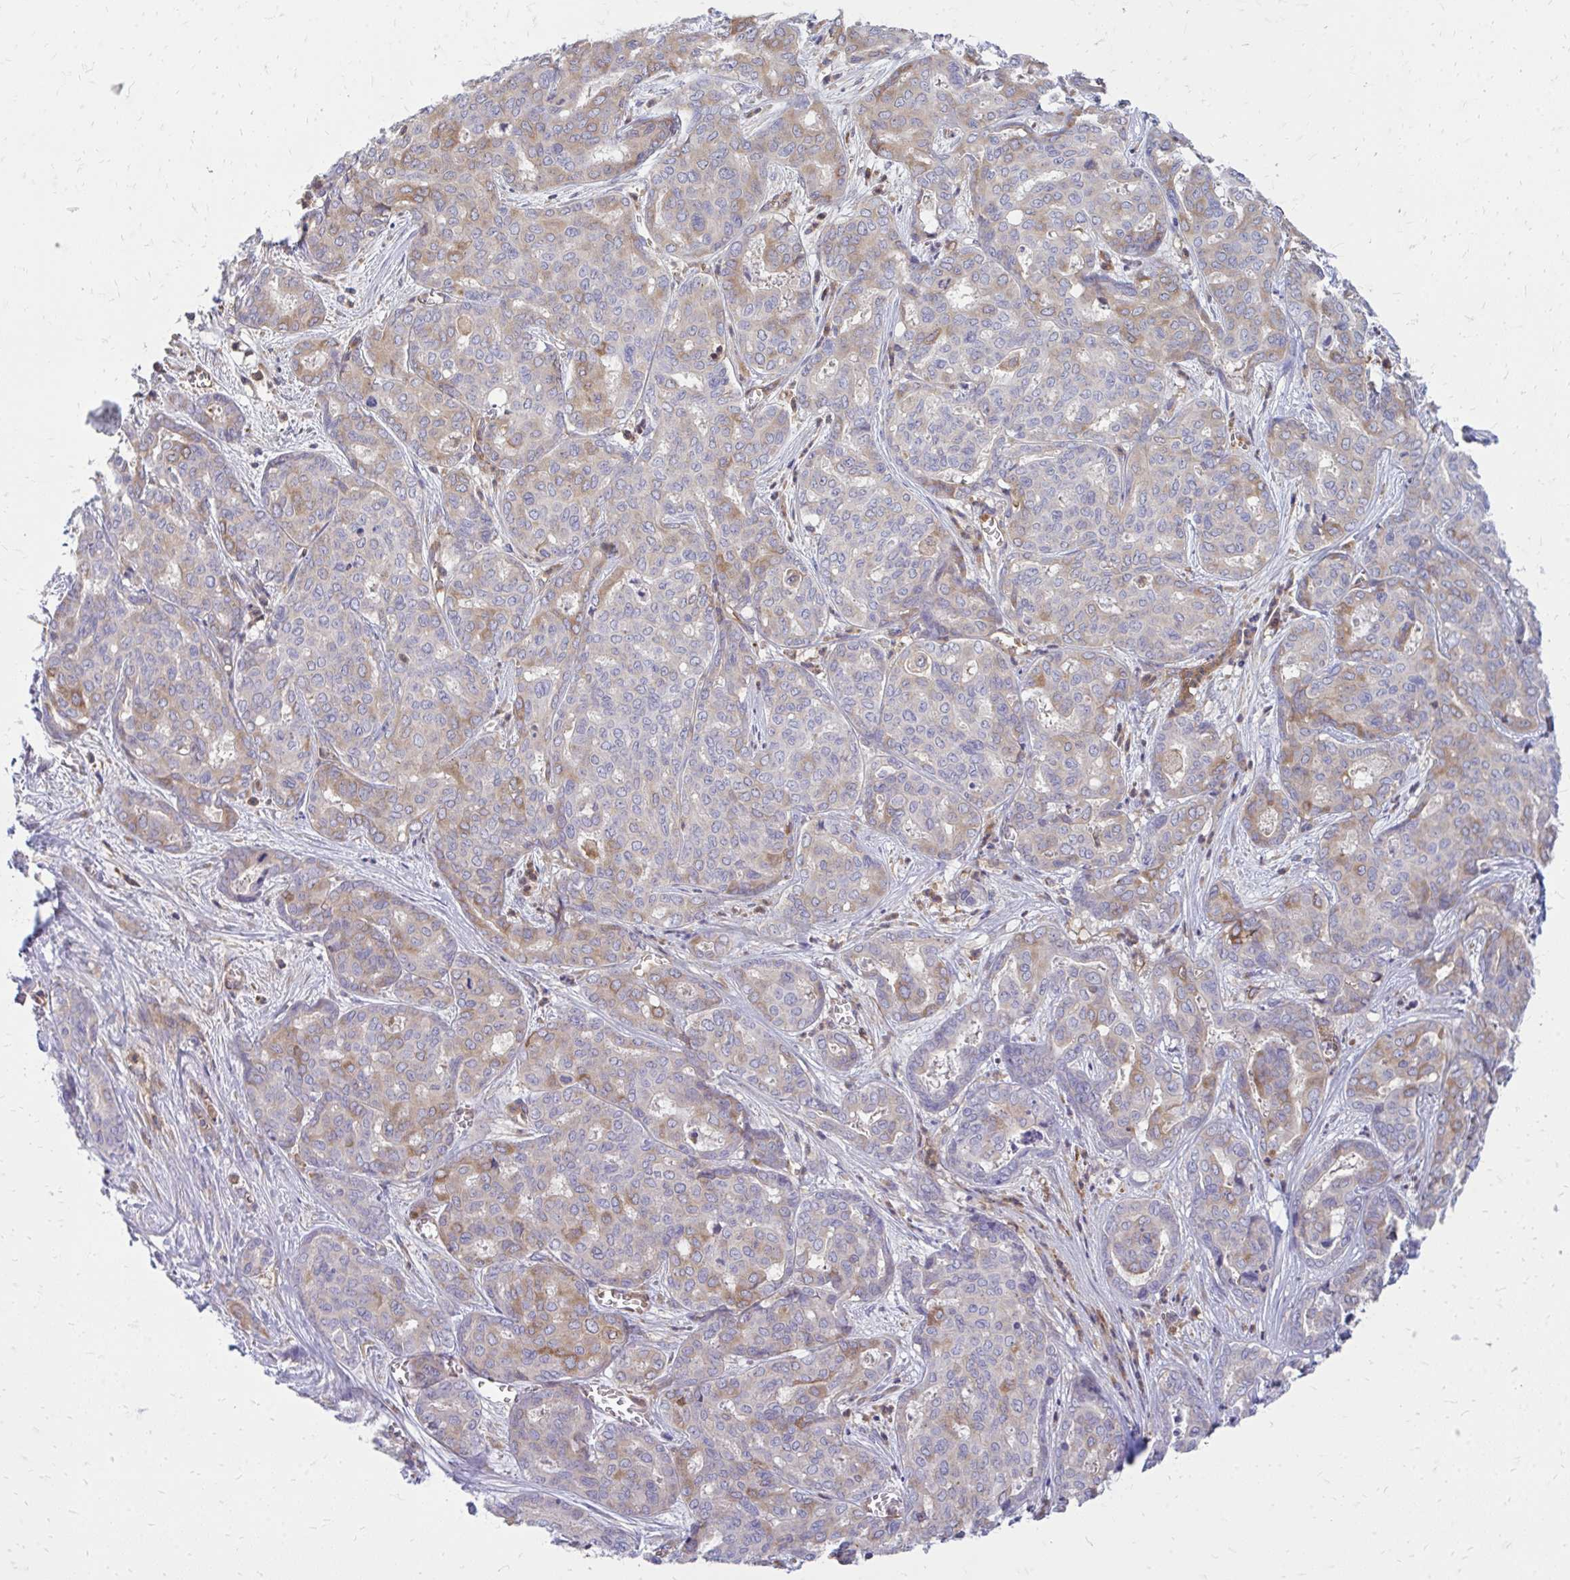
{"staining": {"intensity": "weak", "quantity": "25%-75%", "location": "cytoplasmic/membranous"}, "tissue": "liver cancer", "cell_type": "Tumor cells", "image_type": "cancer", "snomed": [{"axis": "morphology", "description": "Cholangiocarcinoma"}, {"axis": "topography", "description": "Liver"}], "caption": "Immunohistochemical staining of human cholangiocarcinoma (liver) exhibits low levels of weak cytoplasmic/membranous staining in approximately 25%-75% of tumor cells.", "gene": "ASAP1", "patient": {"sex": "female", "age": 64}}